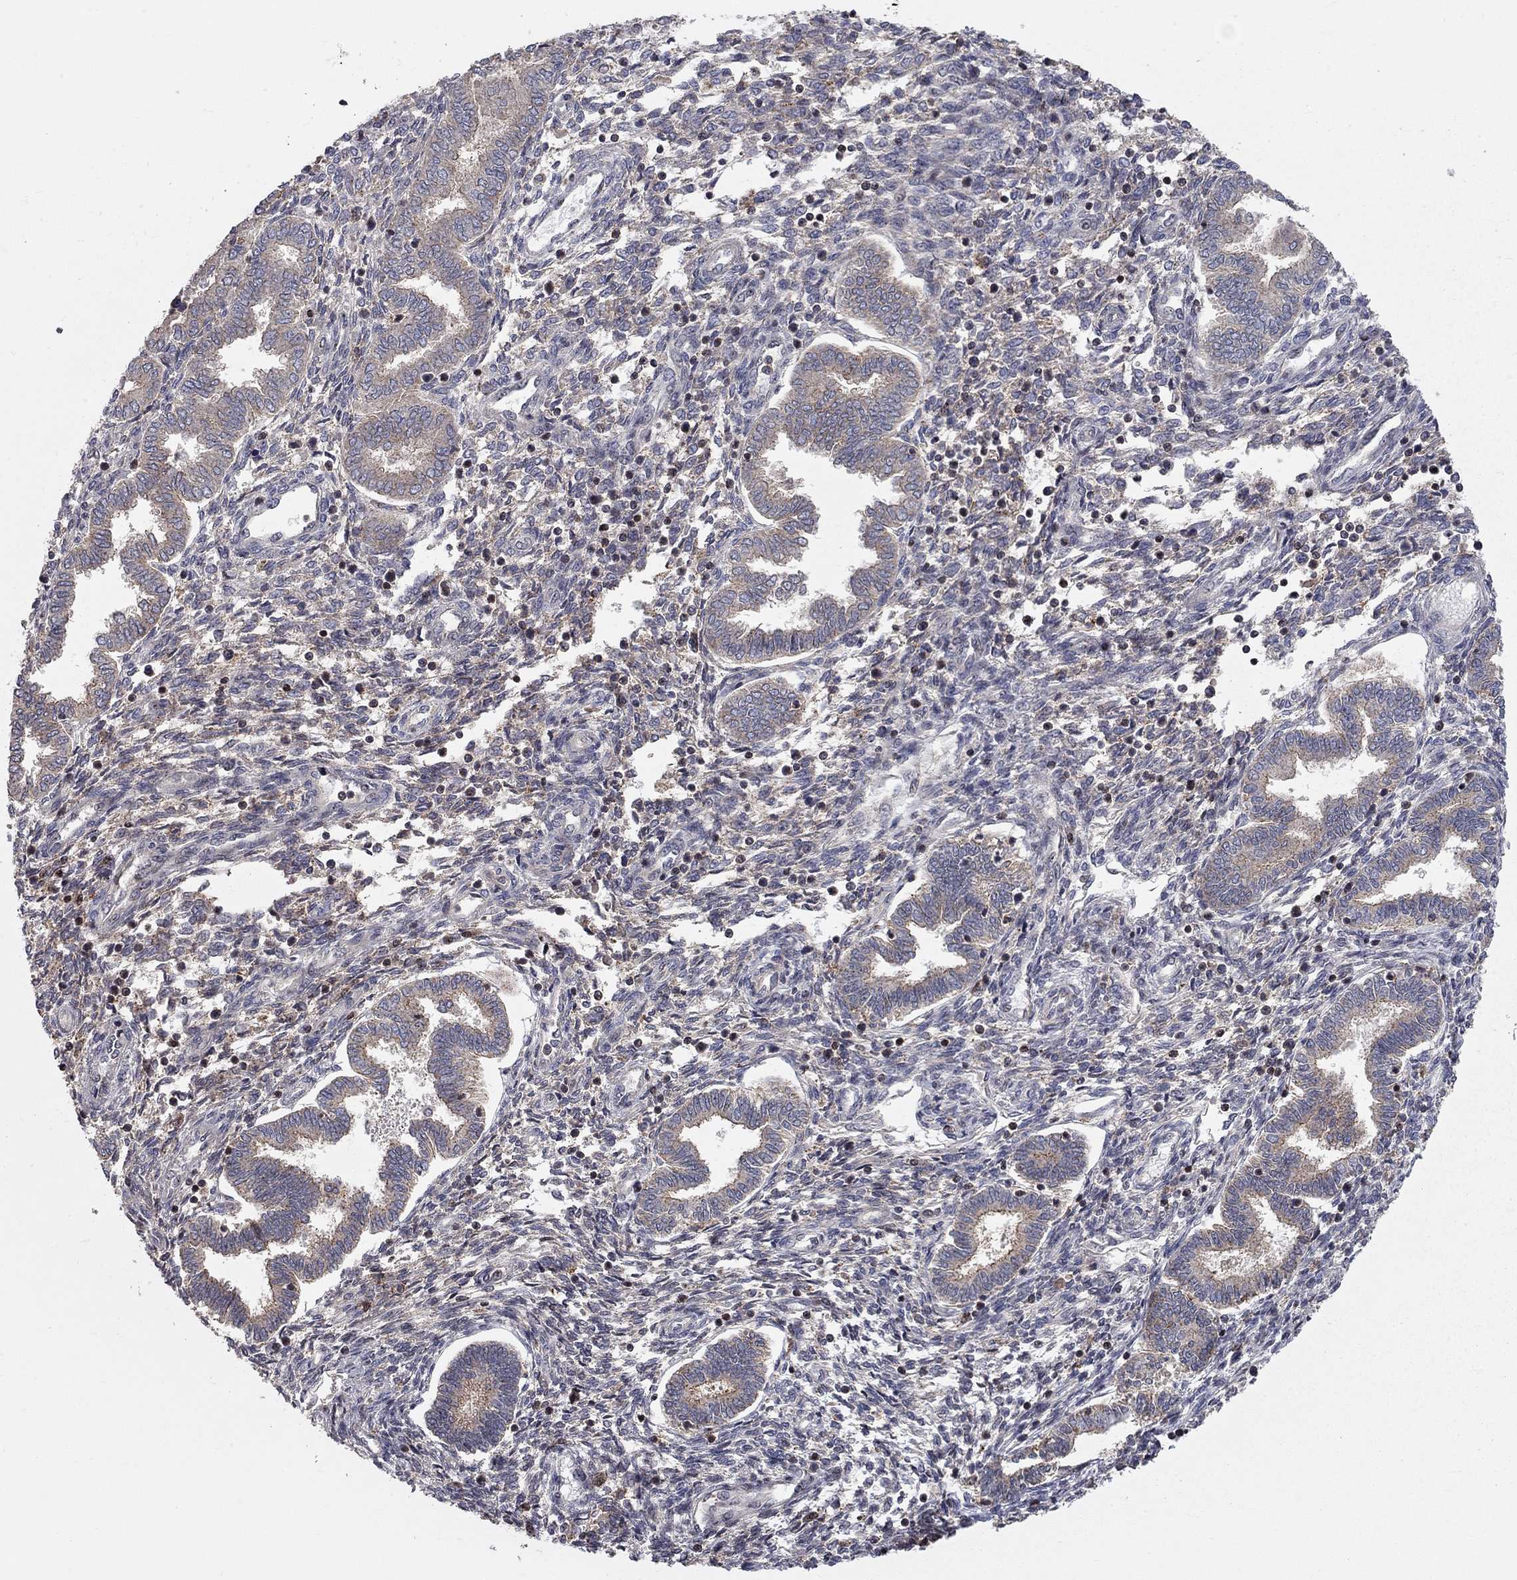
{"staining": {"intensity": "negative", "quantity": "none", "location": "none"}, "tissue": "endometrium", "cell_type": "Cells in endometrial stroma", "image_type": "normal", "snomed": [{"axis": "morphology", "description": "Normal tissue, NOS"}, {"axis": "topography", "description": "Endometrium"}], "caption": "Endometrium was stained to show a protein in brown. There is no significant expression in cells in endometrial stroma. The staining was performed using DAB (3,3'-diaminobenzidine) to visualize the protein expression in brown, while the nuclei were stained in blue with hematoxylin (Magnification: 20x).", "gene": "ERN2", "patient": {"sex": "female", "age": 42}}